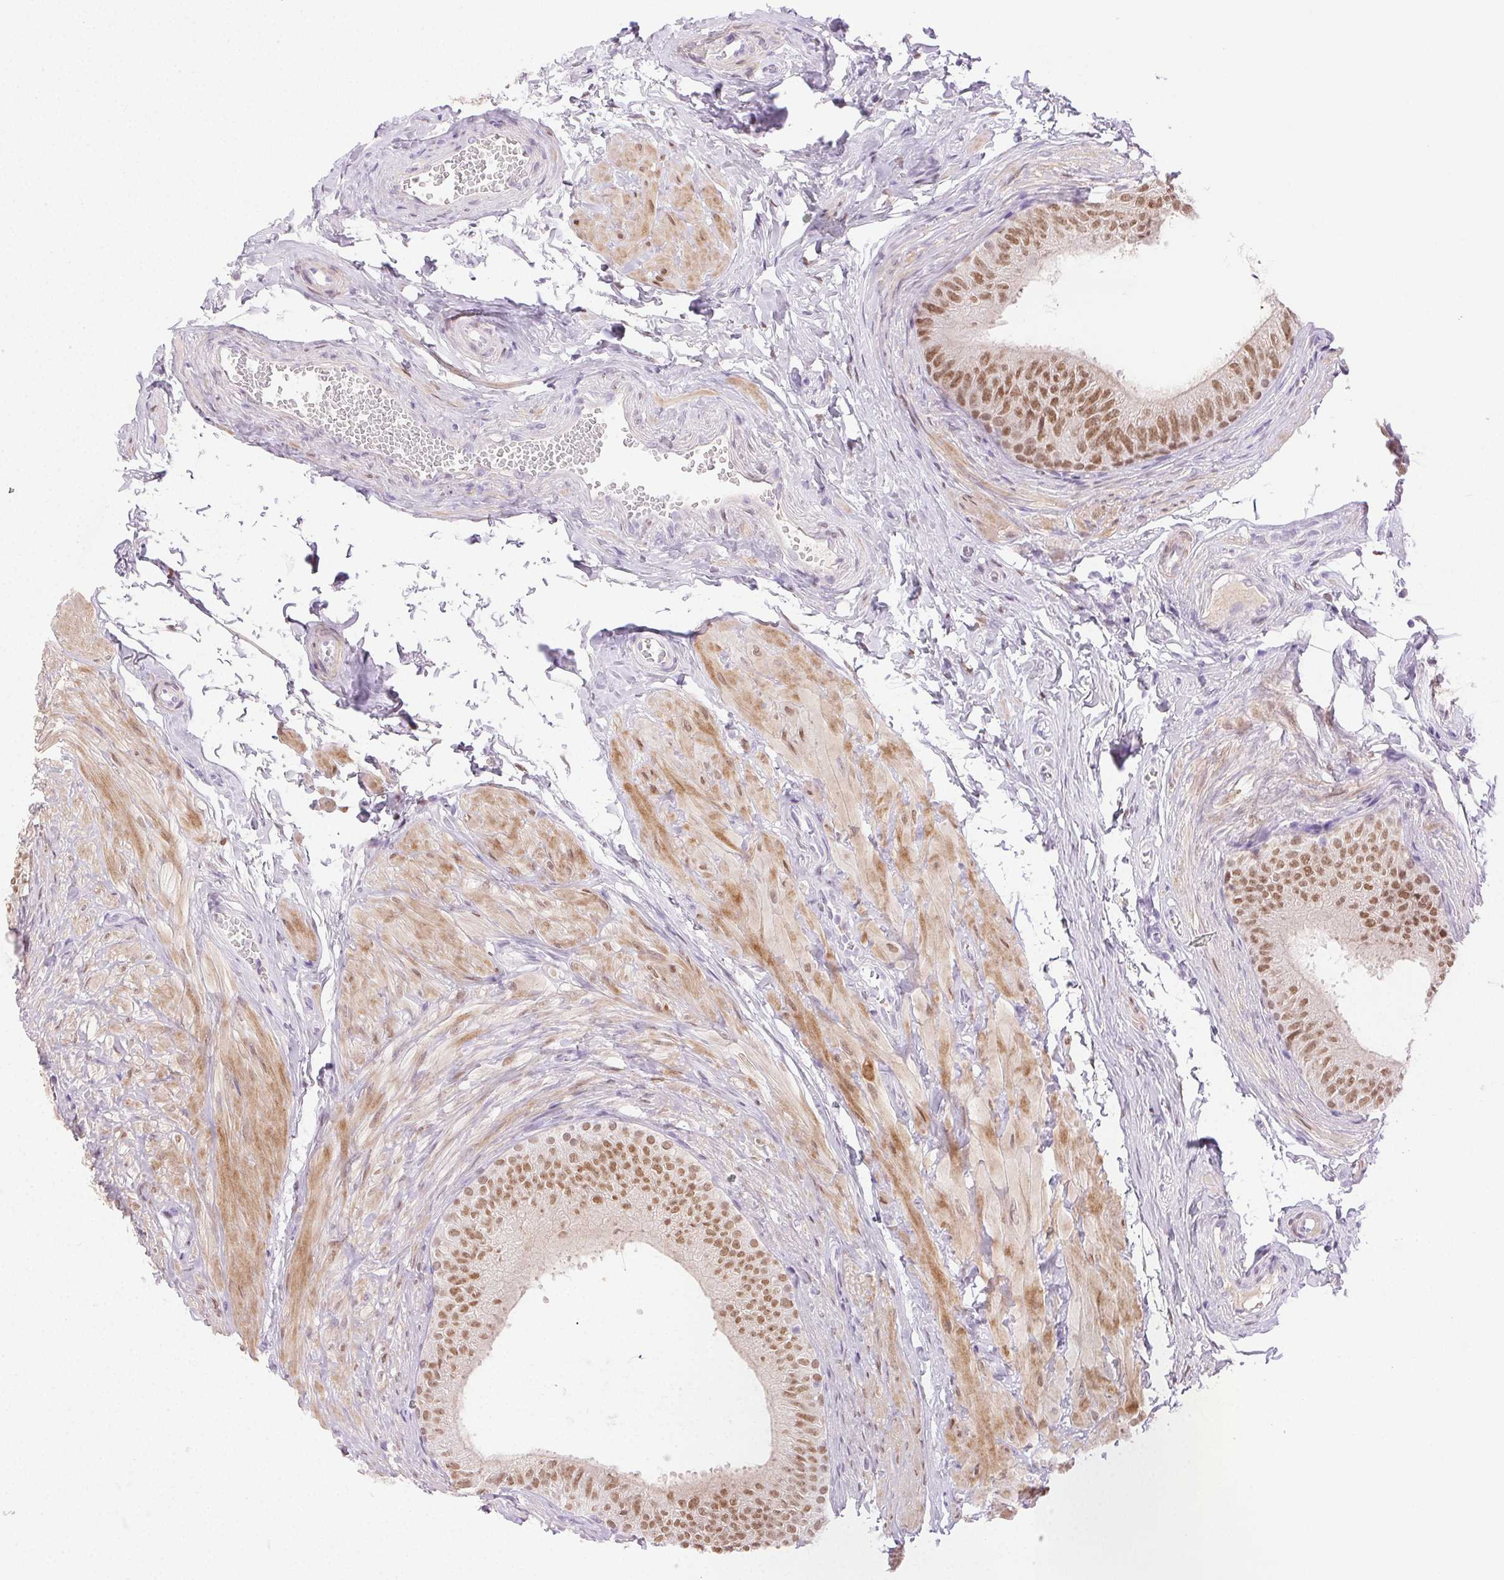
{"staining": {"intensity": "moderate", "quantity": ">75%", "location": "nuclear"}, "tissue": "epididymis", "cell_type": "Glandular cells", "image_type": "normal", "snomed": [{"axis": "morphology", "description": "Normal tissue, NOS"}, {"axis": "topography", "description": "Epididymis, spermatic cord, NOS"}, {"axis": "topography", "description": "Epididymis"}, {"axis": "topography", "description": "Peripheral nerve tissue"}], "caption": "Immunohistochemistry histopathology image of benign epididymis: epididymis stained using IHC shows medium levels of moderate protein expression localized specifically in the nuclear of glandular cells, appearing as a nuclear brown color.", "gene": "EMX2", "patient": {"sex": "male", "age": 29}}